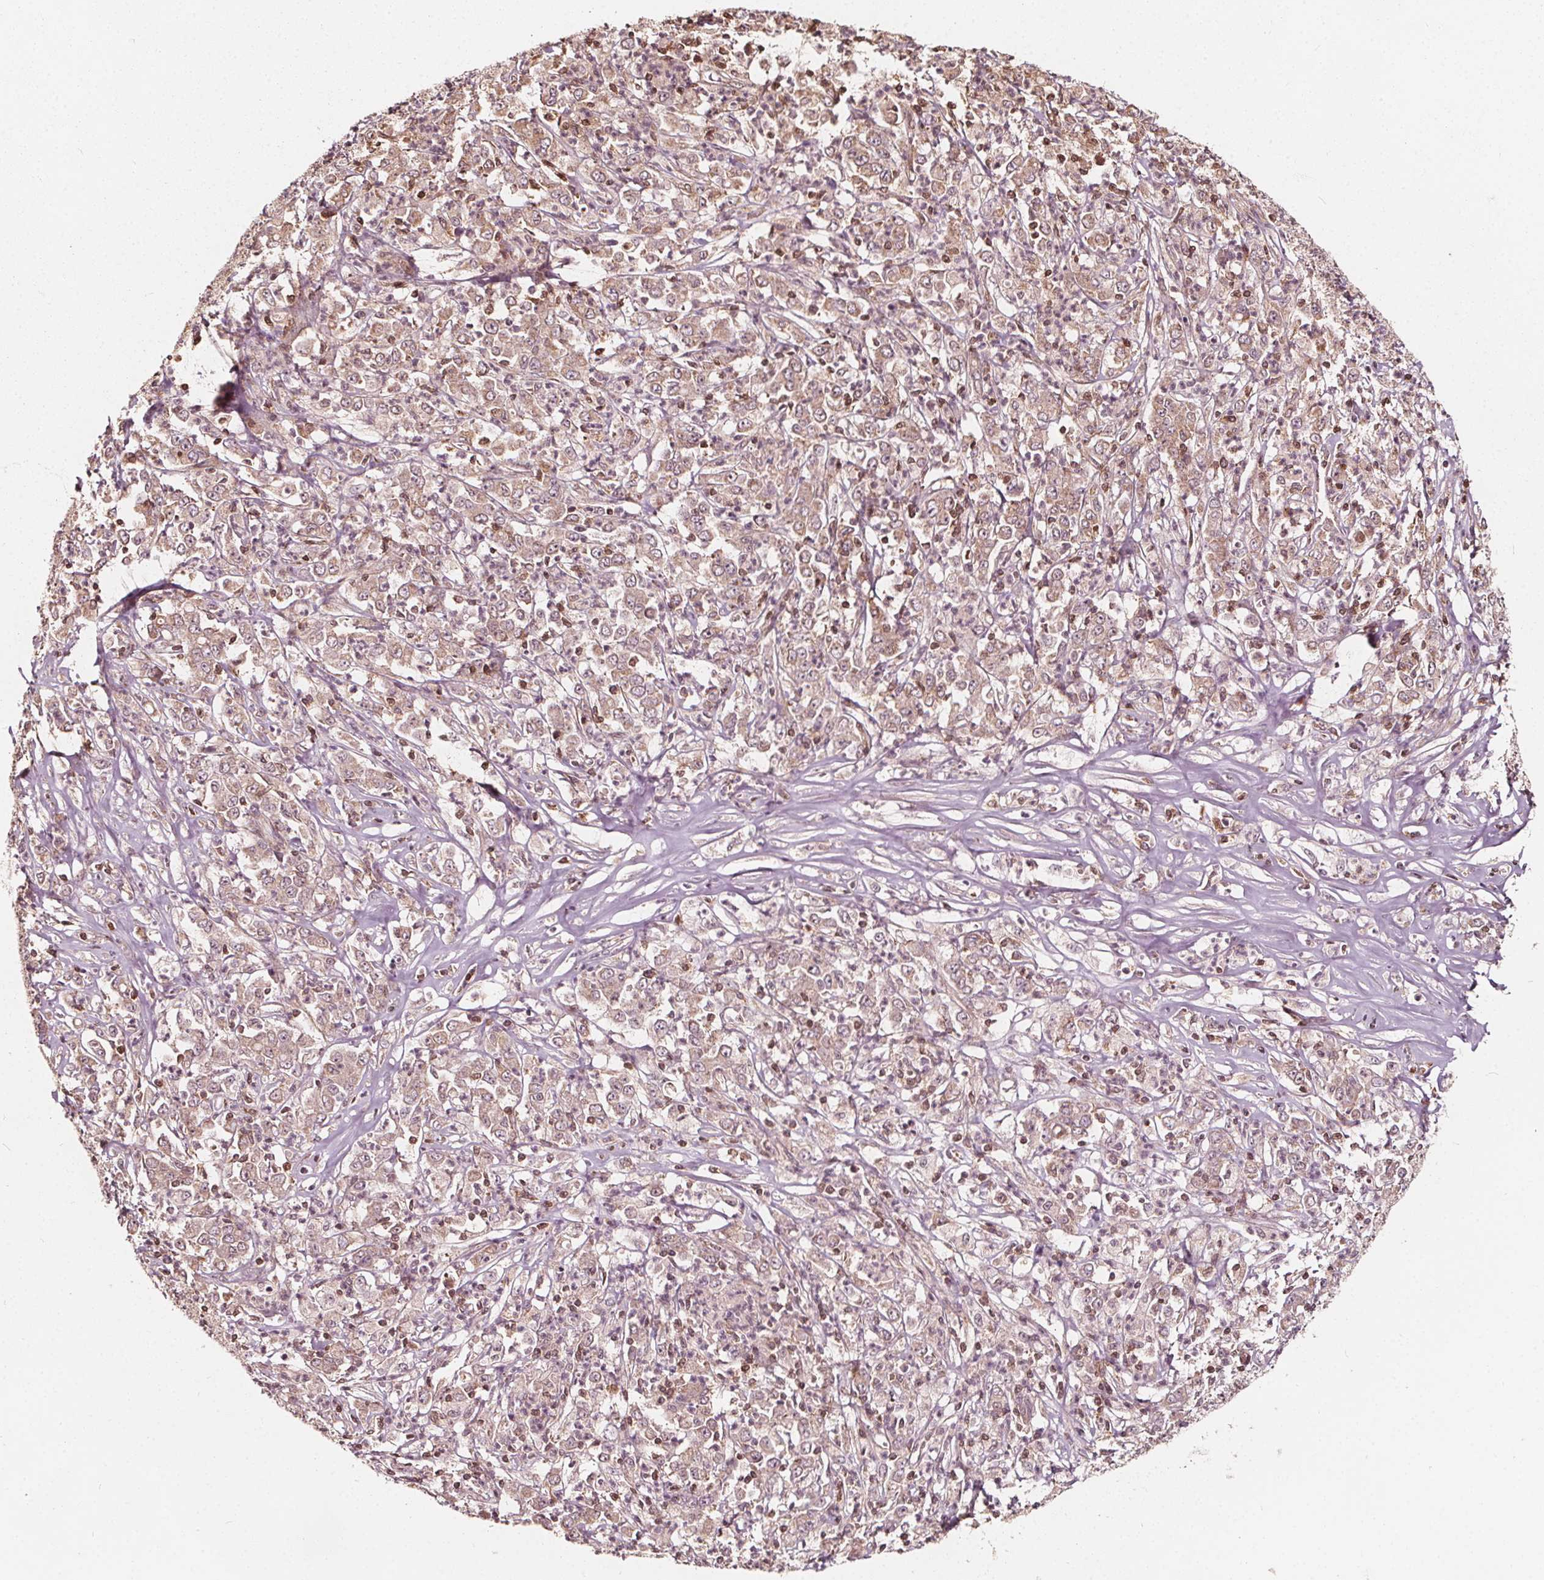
{"staining": {"intensity": "moderate", "quantity": ">75%", "location": "cytoplasmic/membranous"}, "tissue": "stomach cancer", "cell_type": "Tumor cells", "image_type": "cancer", "snomed": [{"axis": "morphology", "description": "Adenocarcinoma, NOS"}, {"axis": "topography", "description": "Stomach, lower"}], "caption": "A medium amount of moderate cytoplasmic/membranous positivity is appreciated in approximately >75% of tumor cells in stomach cancer (adenocarcinoma) tissue. (IHC, brightfield microscopy, high magnification).", "gene": "AIP", "patient": {"sex": "female", "age": 71}}